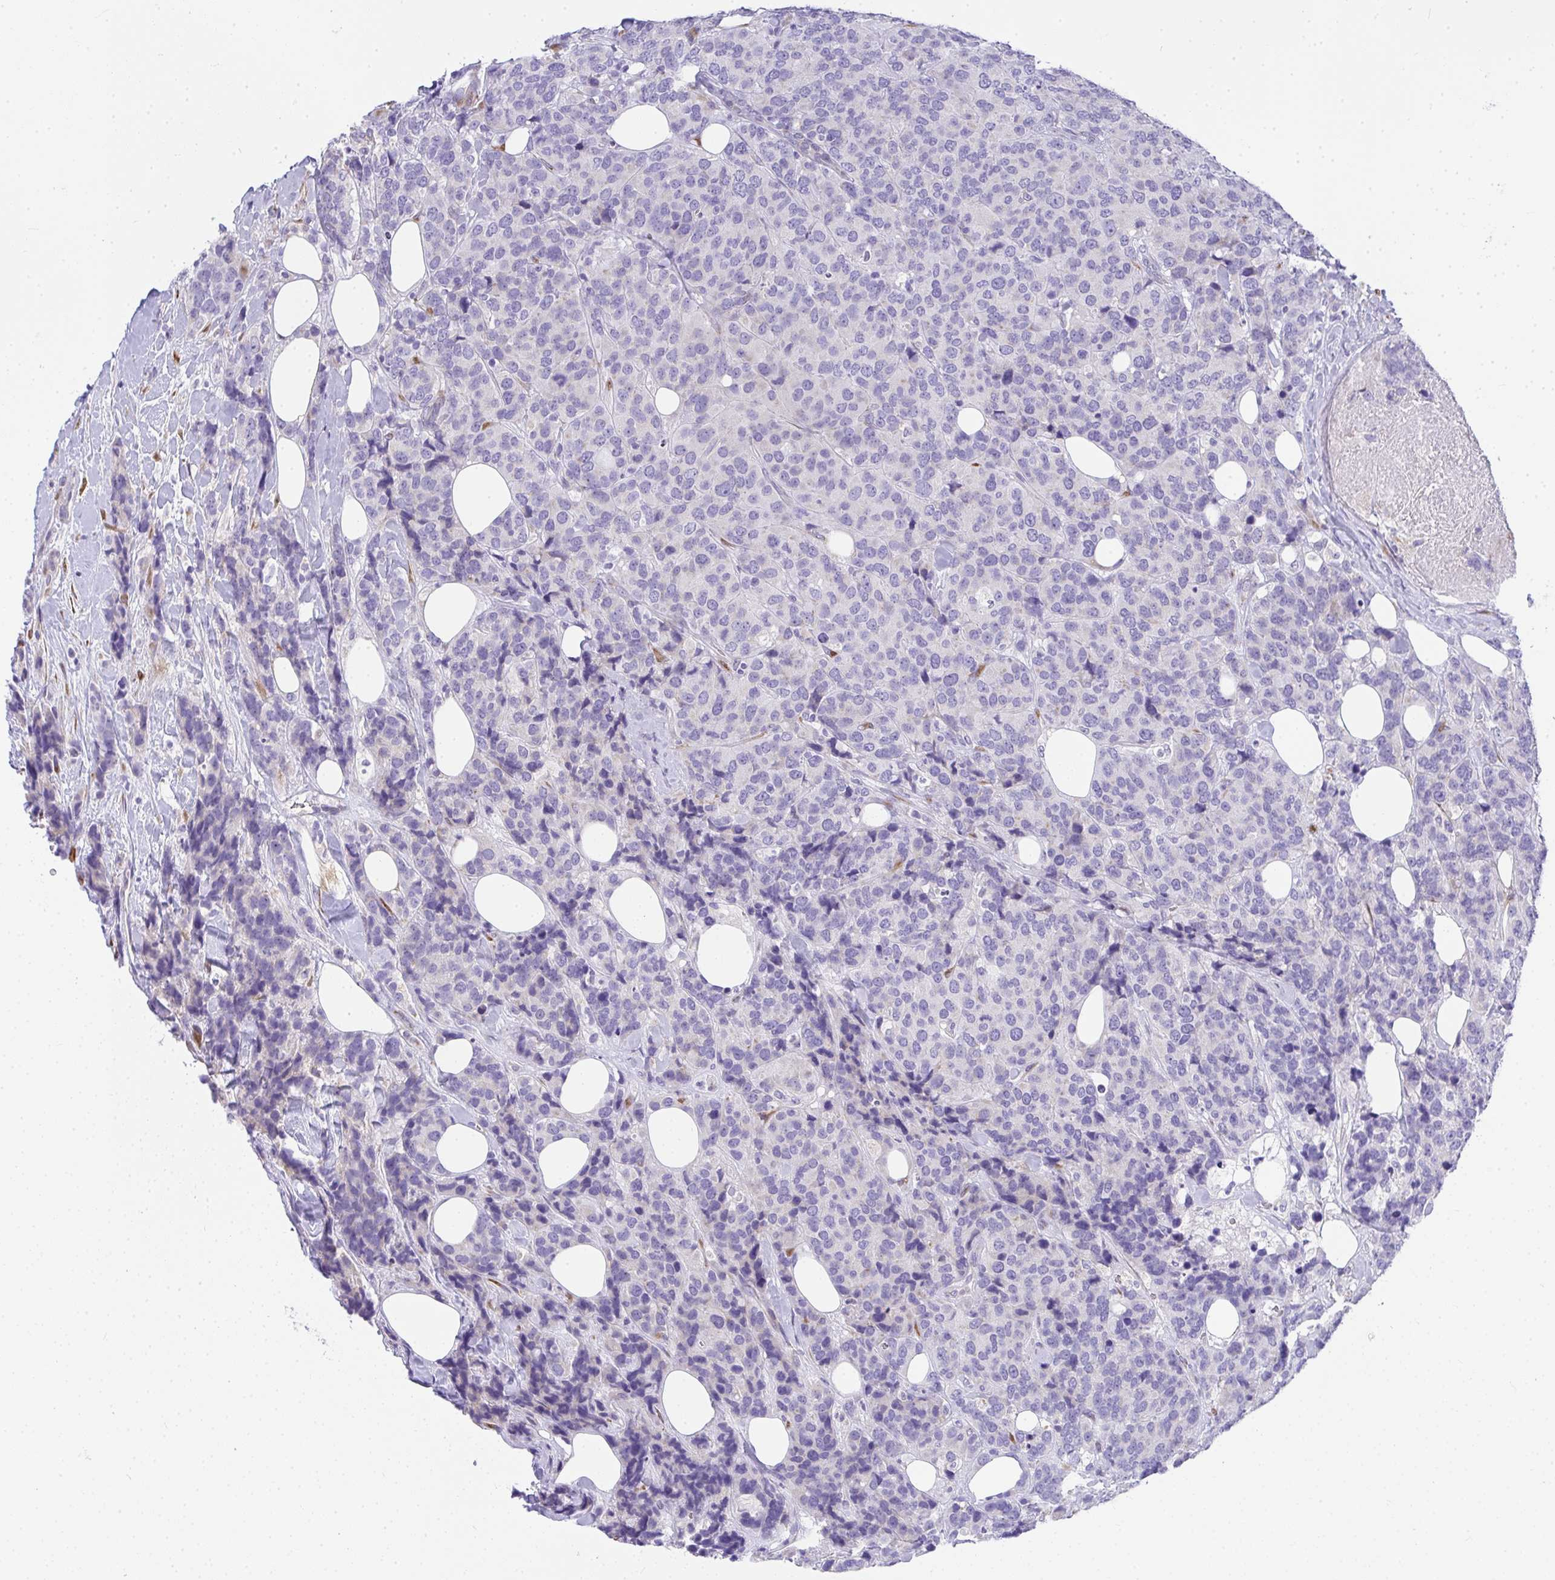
{"staining": {"intensity": "negative", "quantity": "none", "location": "none"}, "tissue": "breast cancer", "cell_type": "Tumor cells", "image_type": "cancer", "snomed": [{"axis": "morphology", "description": "Lobular carcinoma"}, {"axis": "topography", "description": "Breast"}], "caption": "This is an immunohistochemistry micrograph of lobular carcinoma (breast). There is no expression in tumor cells.", "gene": "ADRA2C", "patient": {"sex": "female", "age": 59}}